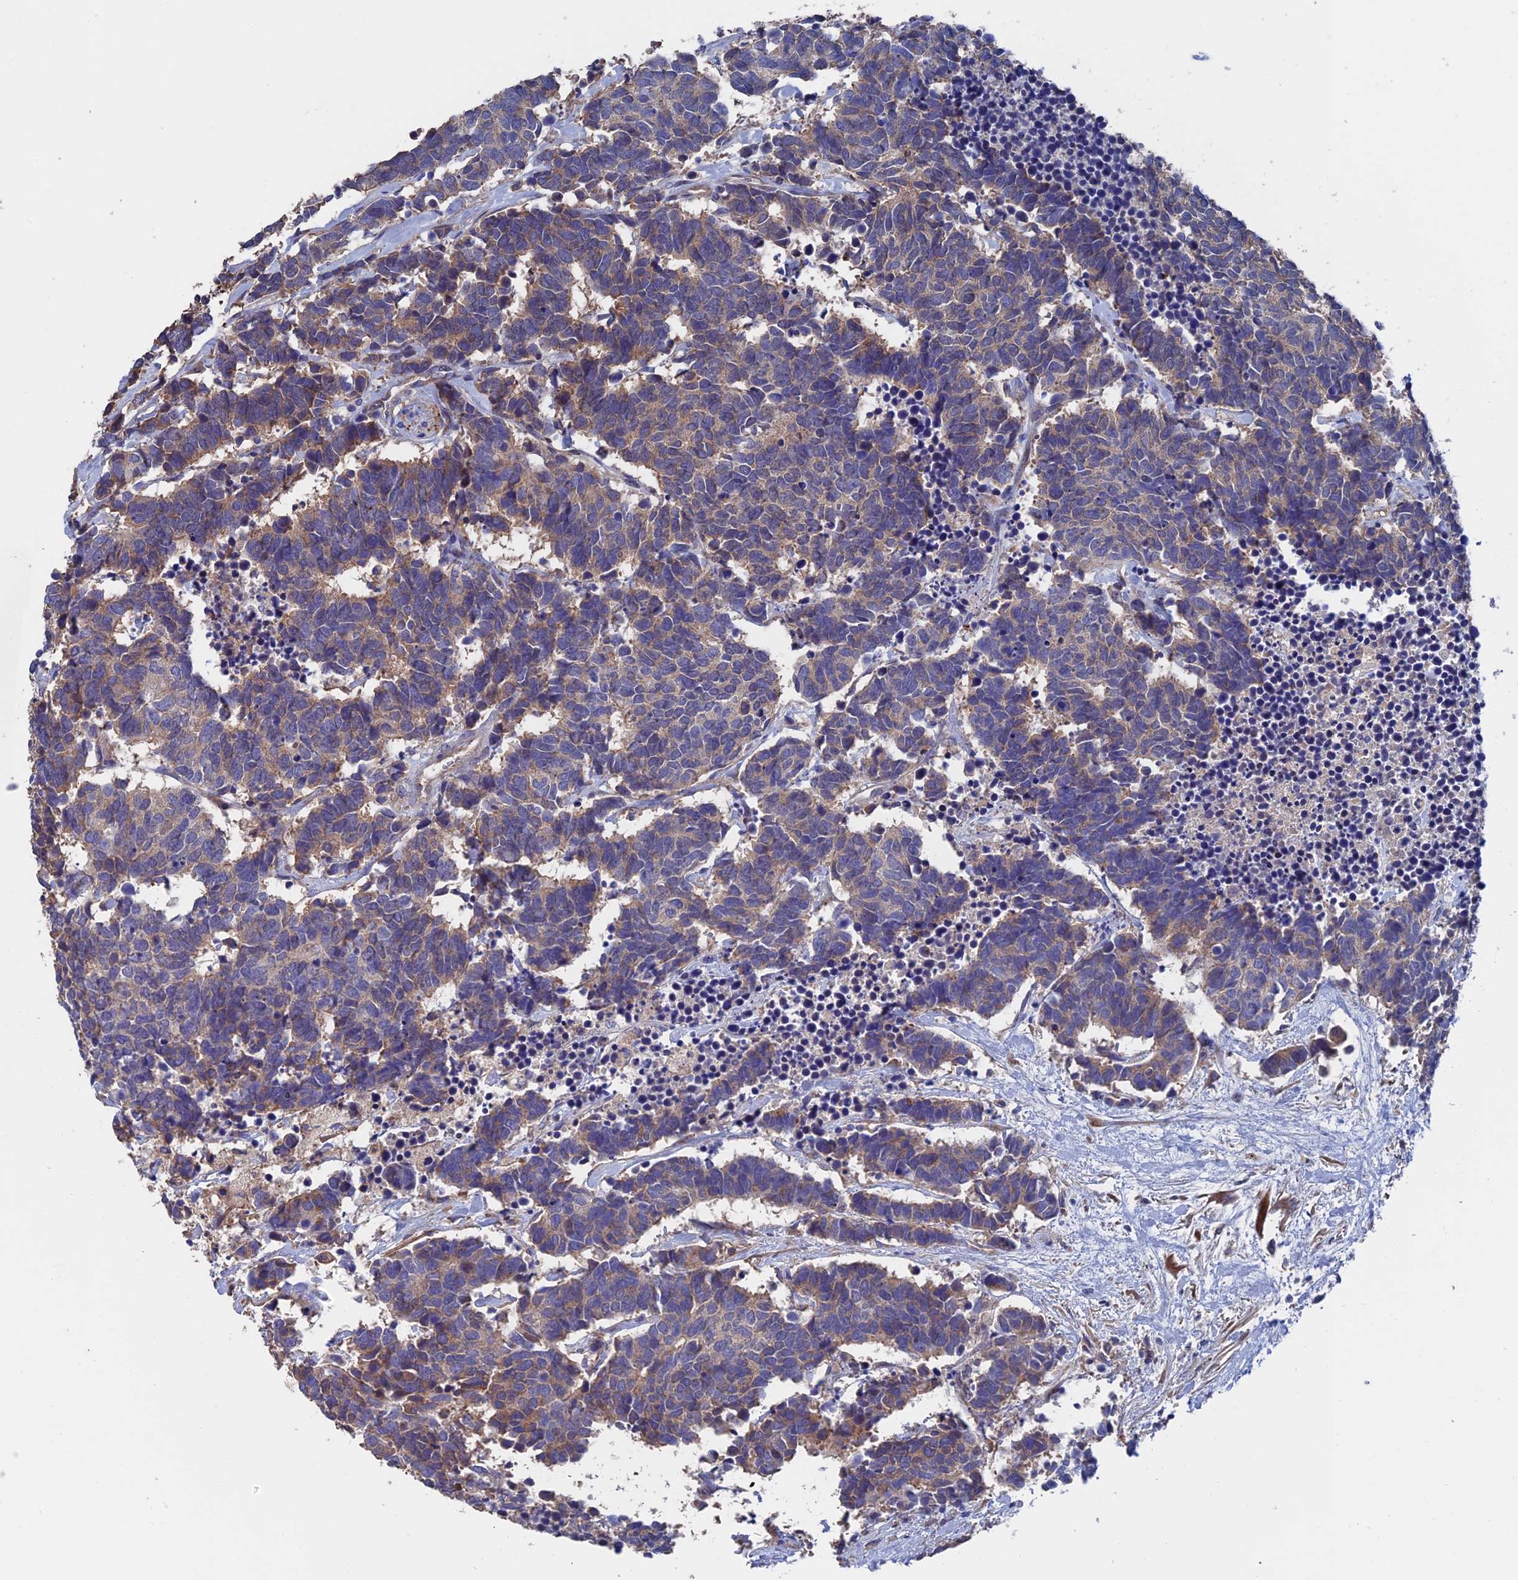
{"staining": {"intensity": "moderate", "quantity": "25%-75%", "location": "cytoplasmic/membranous"}, "tissue": "carcinoid", "cell_type": "Tumor cells", "image_type": "cancer", "snomed": [{"axis": "morphology", "description": "Carcinoma, NOS"}, {"axis": "morphology", "description": "Carcinoid, malignant, NOS"}, {"axis": "topography", "description": "Urinary bladder"}], "caption": "A brown stain labels moderate cytoplasmic/membranous positivity of a protein in human carcinoid tumor cells.", "gene": "HPF1", "patient": {"sex": "male", "age": 57}}